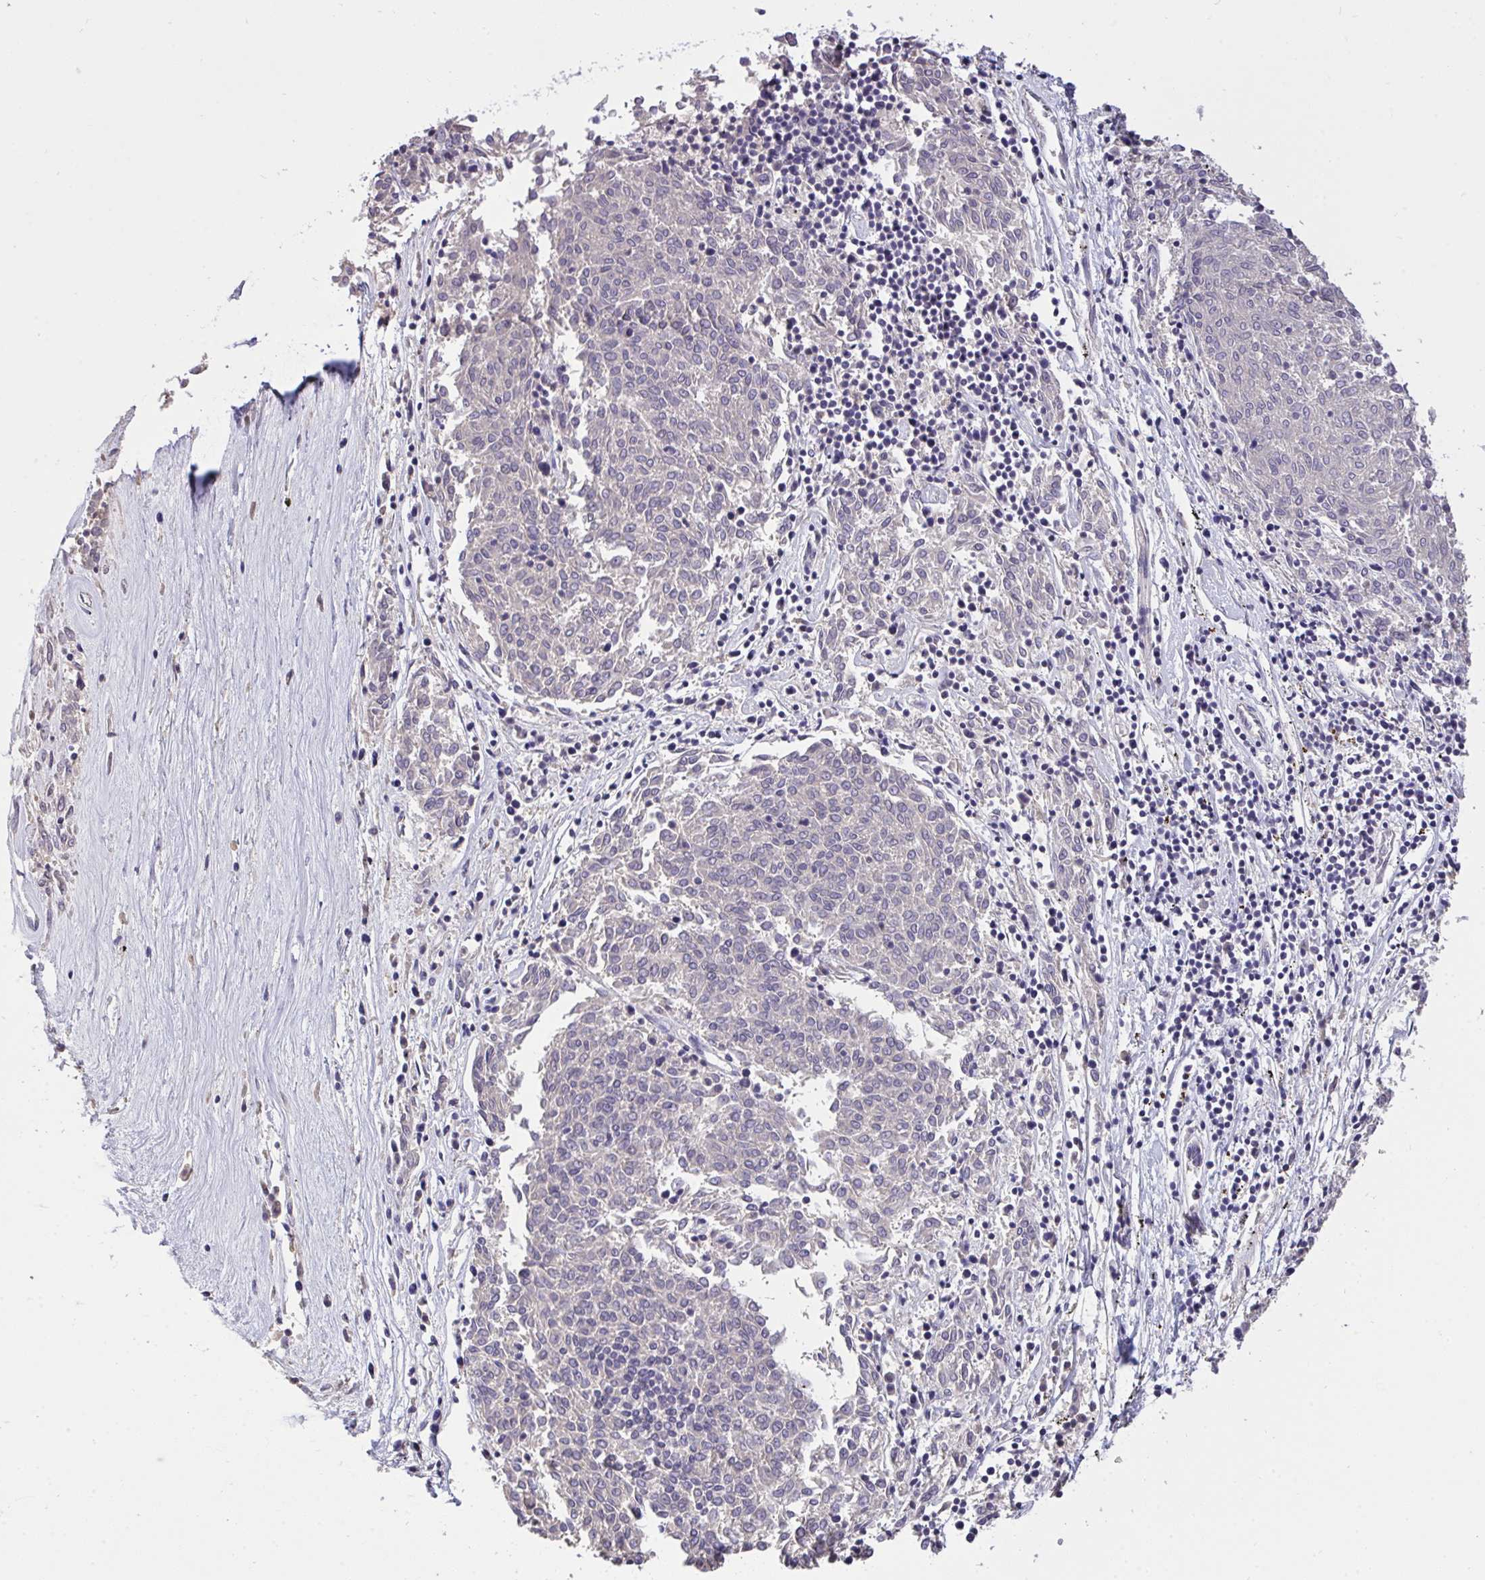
{"staining": {"intensity": "negative", "quantity": "none", "location": "none"}, "tissue": "melanoma", "cell_type": "Tumor cells", "image_type": "cancer", "snomed": [{"axis": "morphology", "description": "Malignant melanoma, NOS"}, {"axis": "topography", "description": "Skin"}], "caption": "A micrograph of human malignant melanoma is negative for staining in tumor cells.", "gene": "C19orf54", "patient": {"sex": "female", "age": 72}}